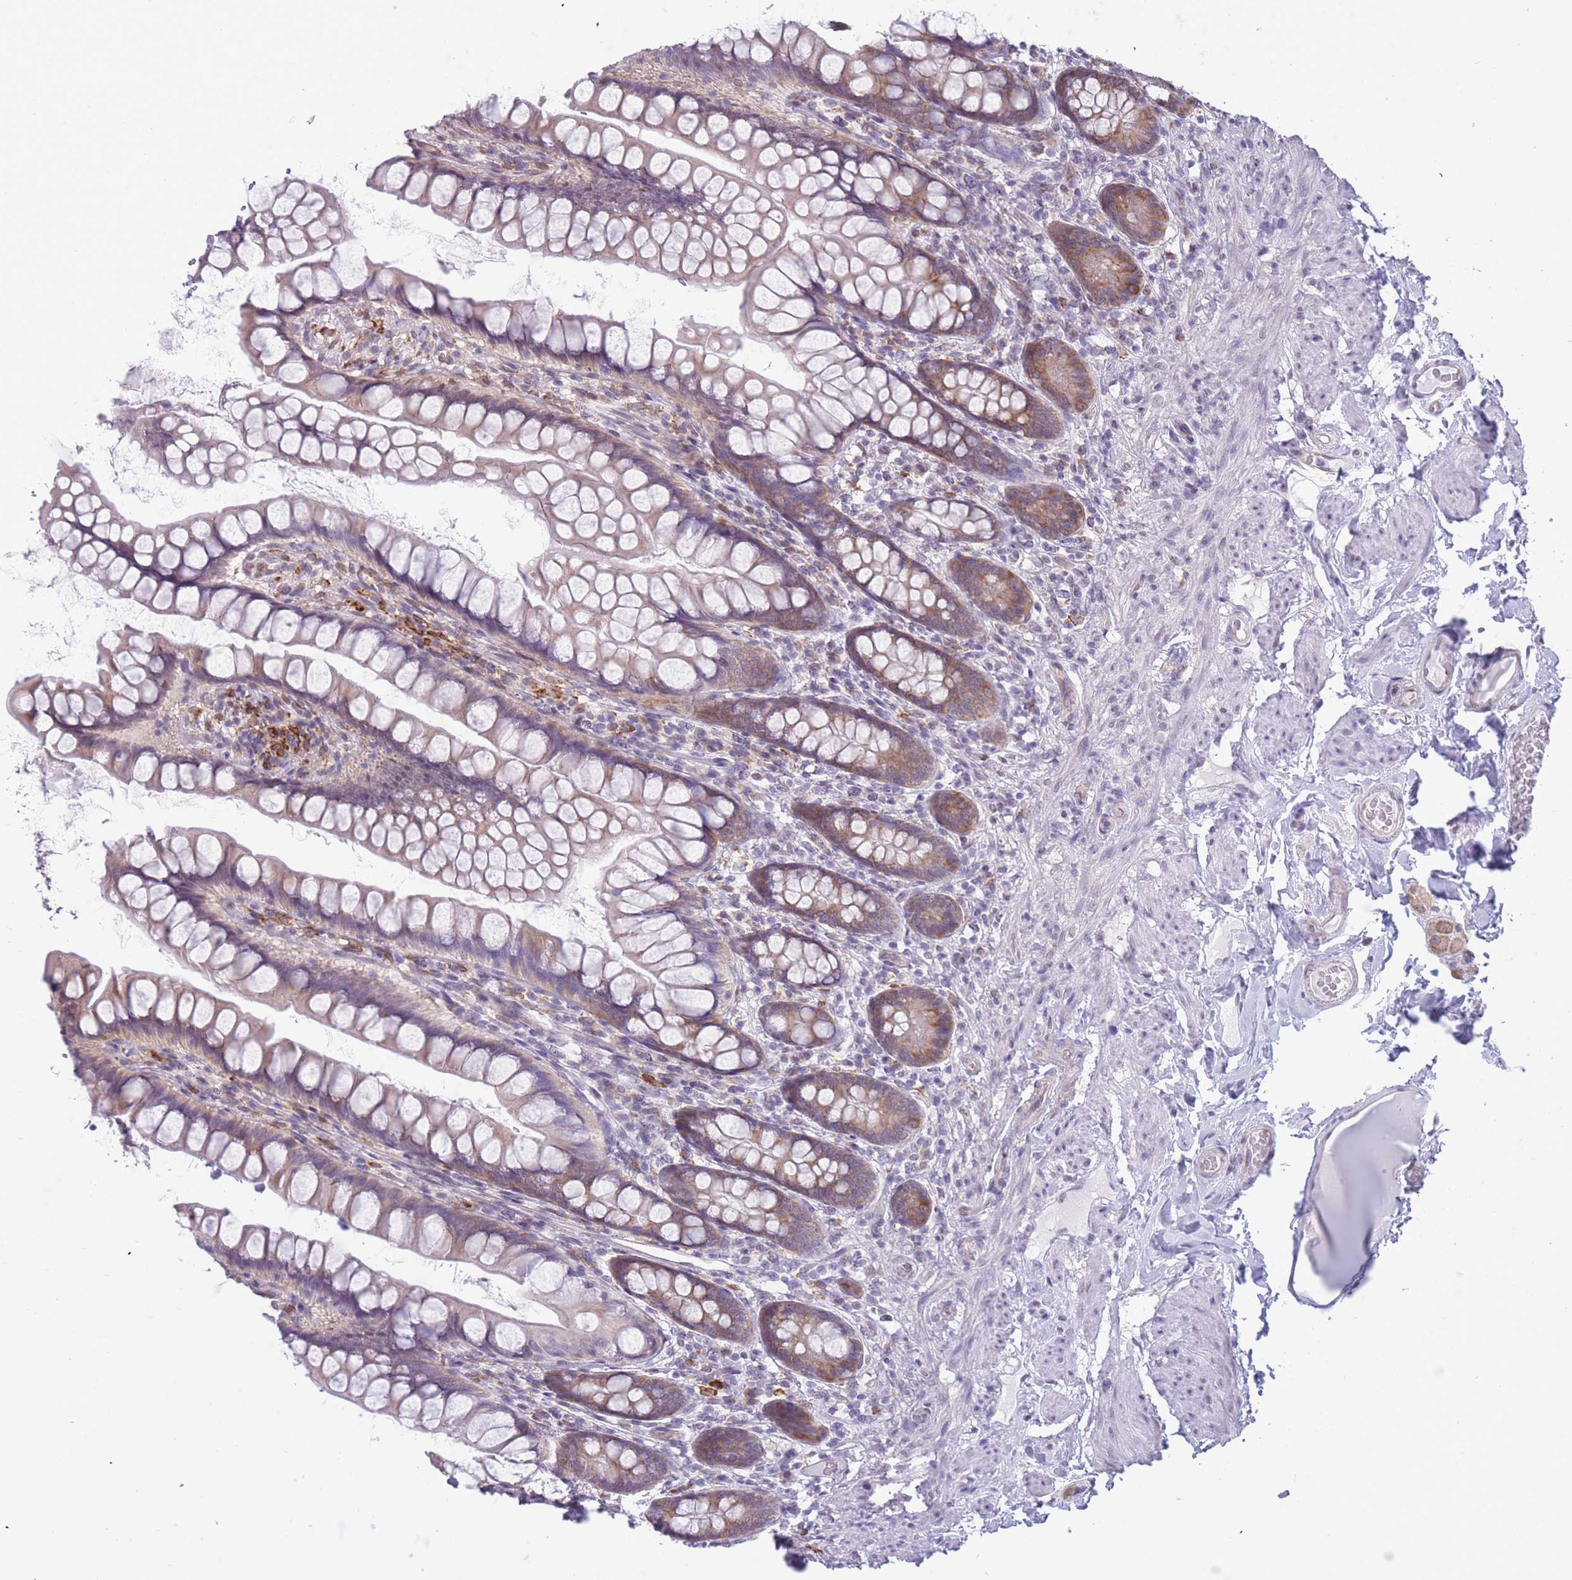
{"staining": {"intensity": "moderate", "quantity": ">75%", "location": "cytoplasmic/membranous"}, "tissue": "small intestine", "cell_type": "Glandular cells", "image_type": "normal", "snomed": [{"axis": "morphology", "description": "Normal tissue, NOS"}, {"axis": "topography", "description": "Small intestine"}], "caption": "DAB (3,3'-diaminobenzidine) immunohistochemical staining of benign human small intestine reveals moderate cytoplasmic/membranous protein expression in about >75% of glandular cells.", "gene": "TMEM121", "patient": {"sex": "male", "age": 70}}